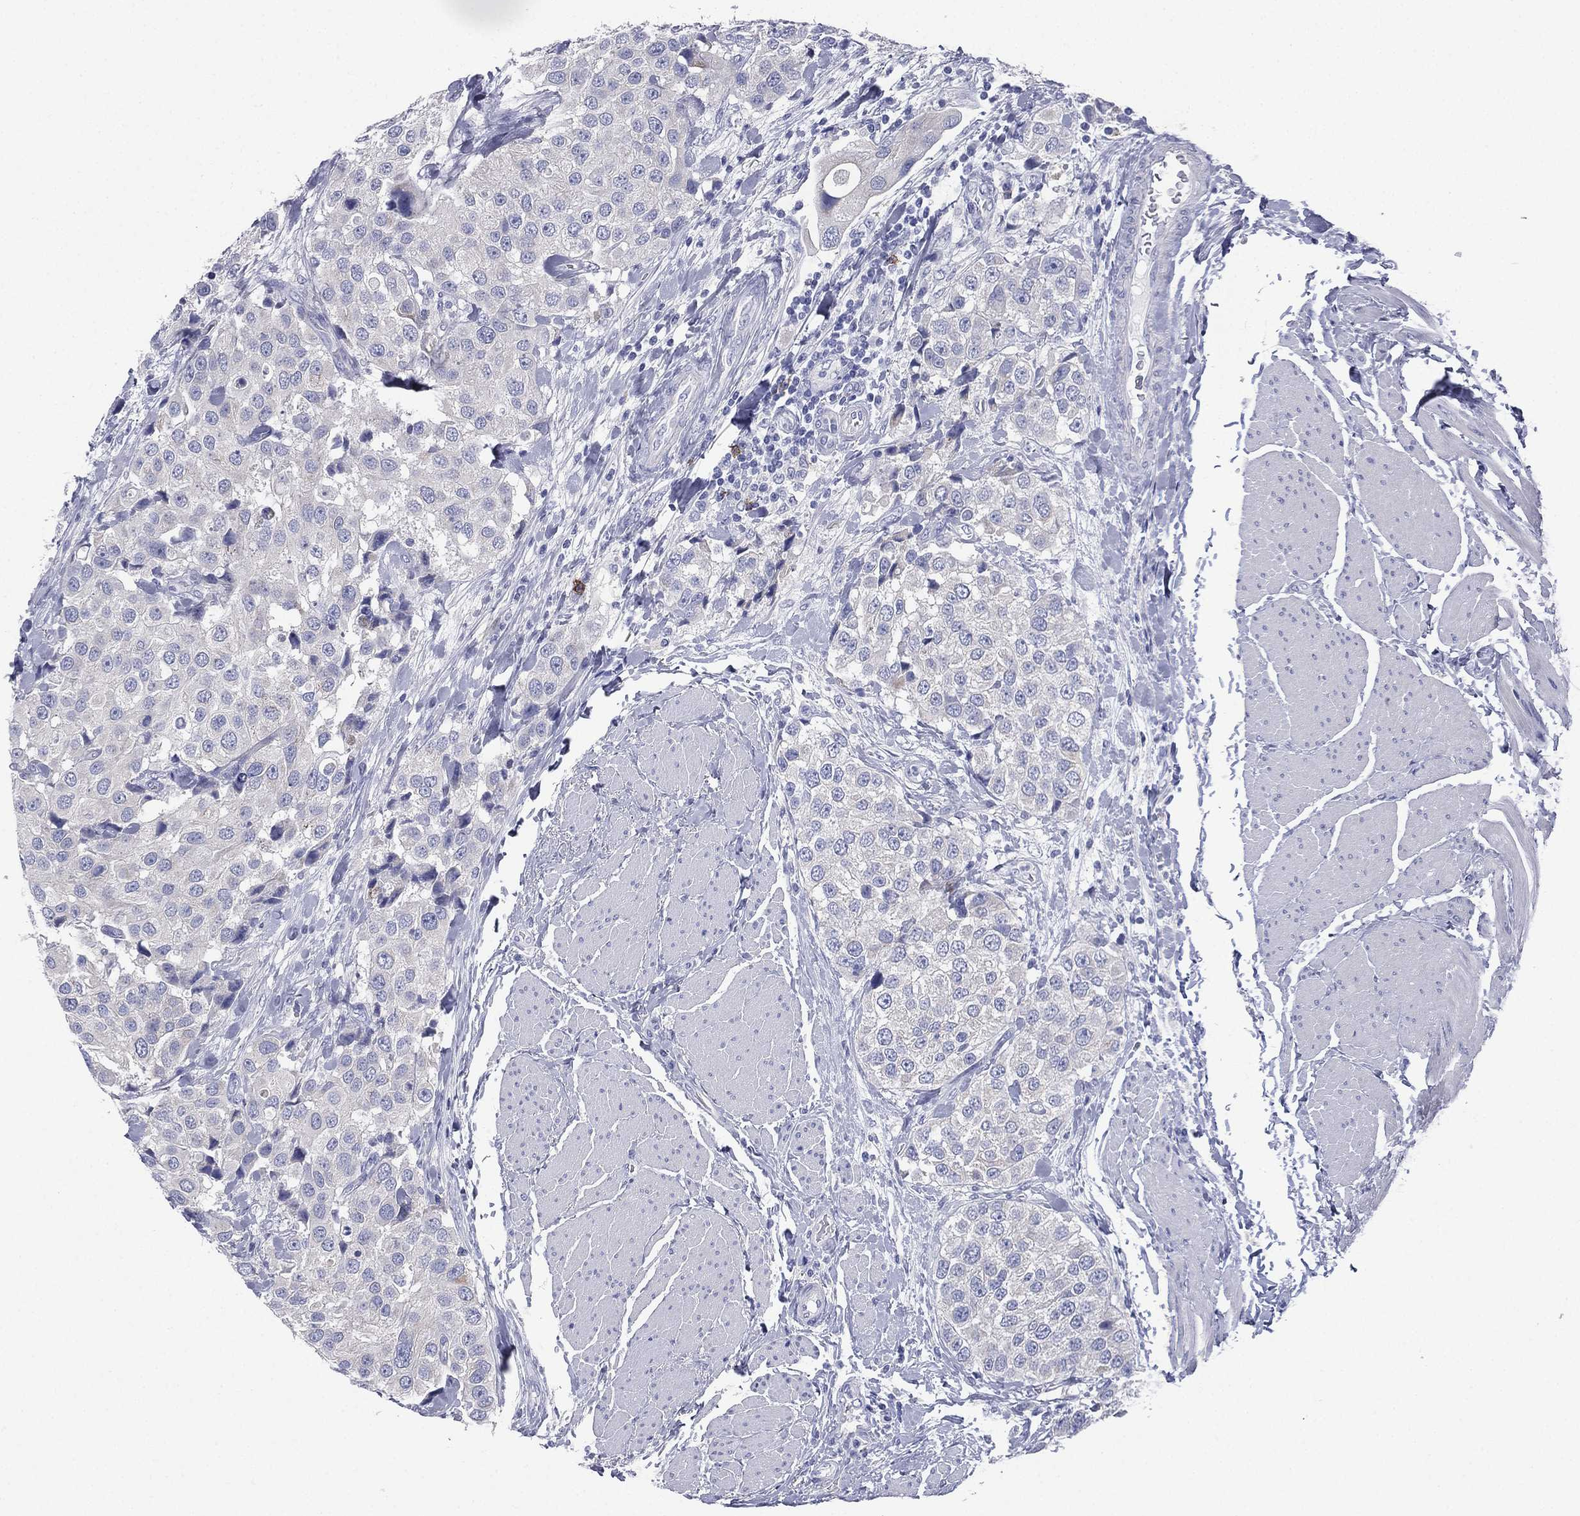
{"staining": {"intensity": "negative", "quantity": "none", "location": "none"}, "tissue": "urothelial cancer", "cell_type": "Tumor cells", "image_type": "cancer", "snomed": [{"axis": "morphology", "description": "Urothelial carcinoma, High grade"}, {"axis": "topography", "description": "Urinary bladder"}], "caption": "There is no significant staining in tumor cells of urothelial cancer. (Stains: DAB IHC with hematoxylin counter stain, Microscopy: brightfield microscopy at high magnification).", "gene": "FCER2", "patient": {"sex": "female", "age": 64}}